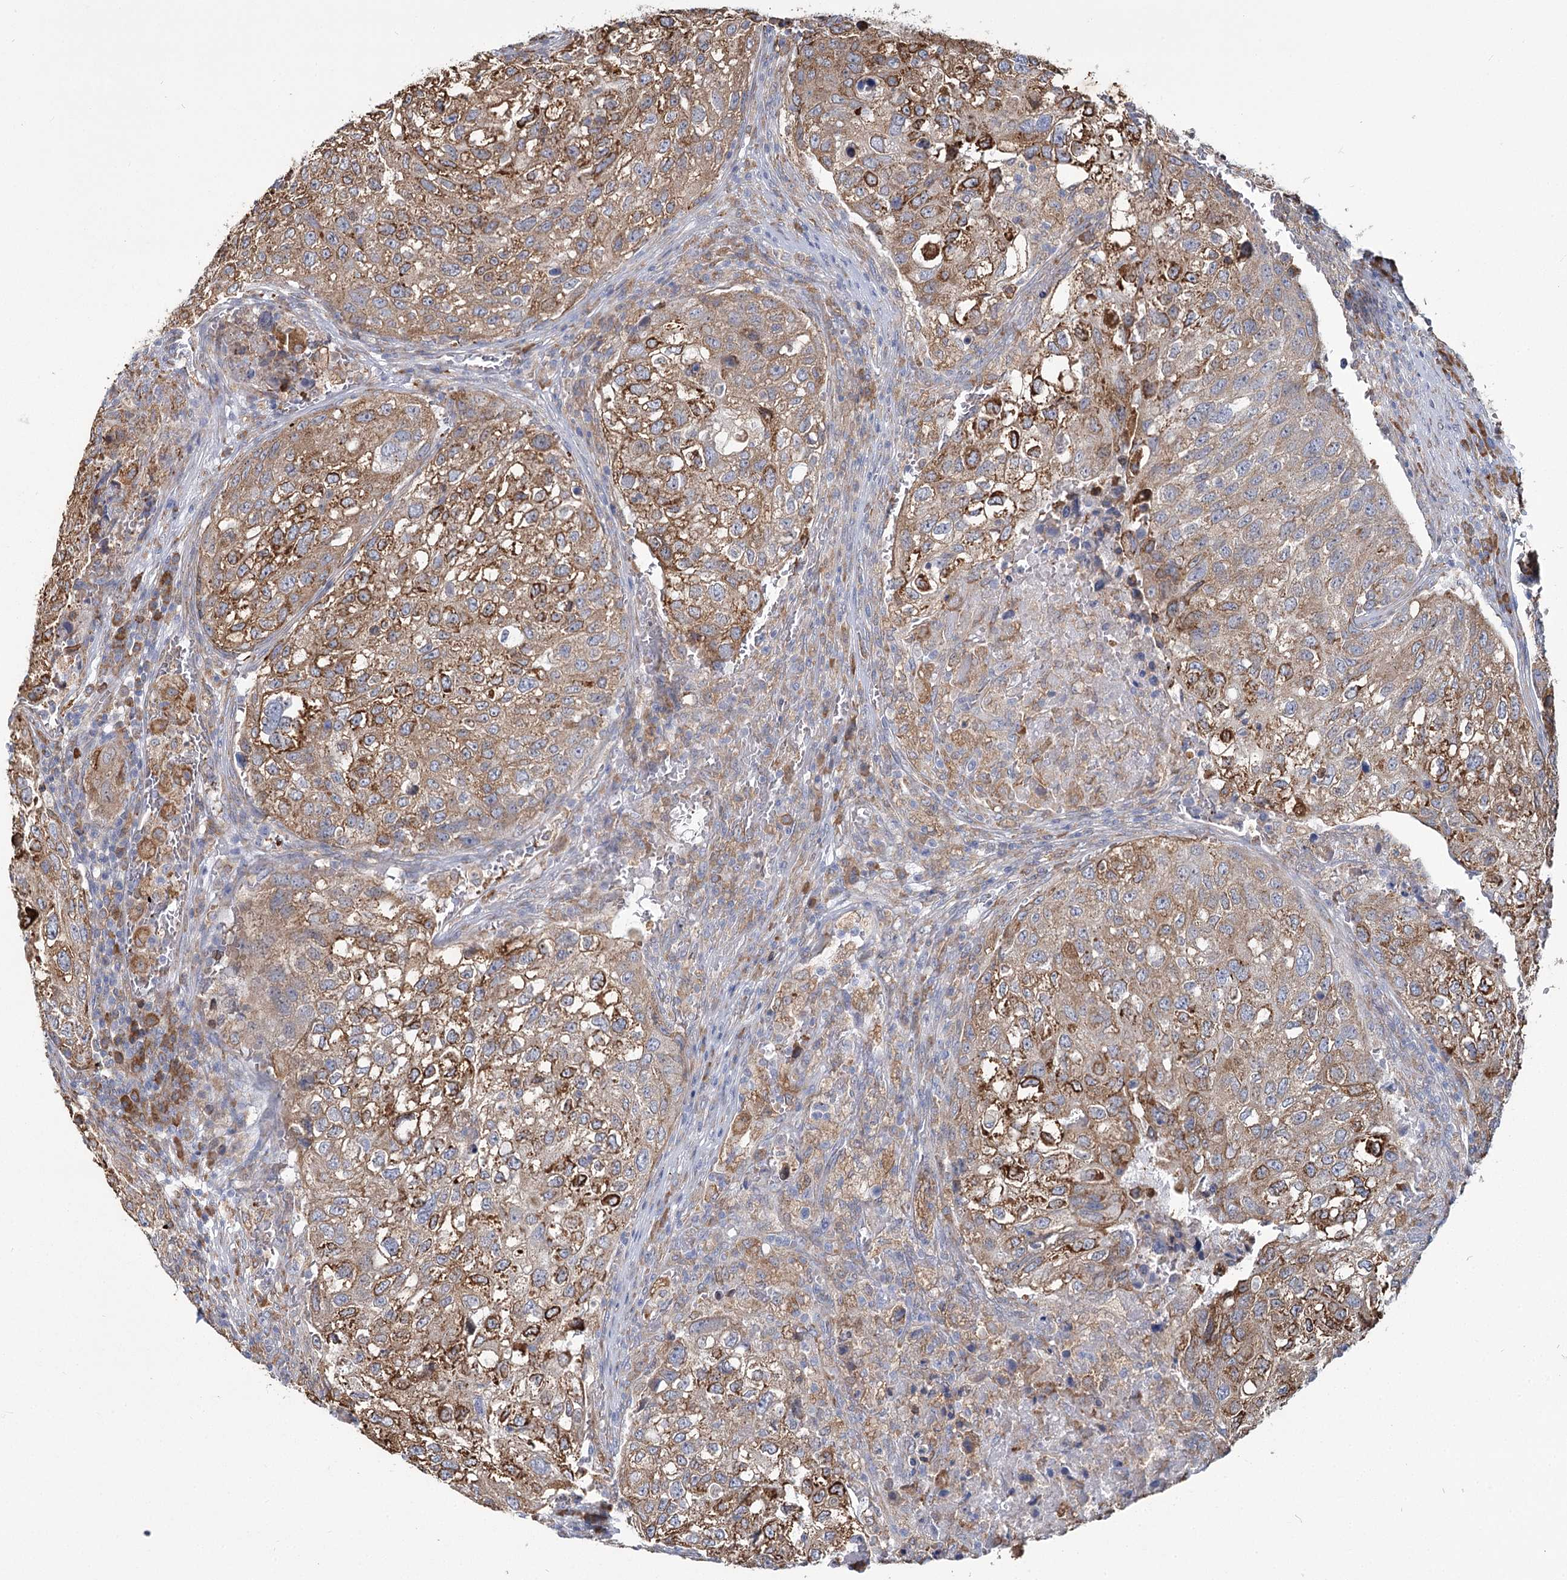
{"staining": {"intensity": "moderate", "quantity": ">75%", "location": "cytoplasmic/membranous"}, "tissue": "urothelial cancer", "cell_type": "Tumor cells", "image_type": "cancer", "snomed": [{"axis": "morphology", "description": "Urothelial carcinoma, High grade"}, {"axis": "topography", "description": "Lymph node"}, {"axis": "topography", "description": "Urinary bladder"}], "caption": "Immunohistochemical staining of high-grade urothelial carcinoma shows moderate cytoplasmic/membranous protein positivity in approximately >75% of tumor cells.", "gene": "ZCCHC9", "patient": {"sex": "male", "age": 51}}